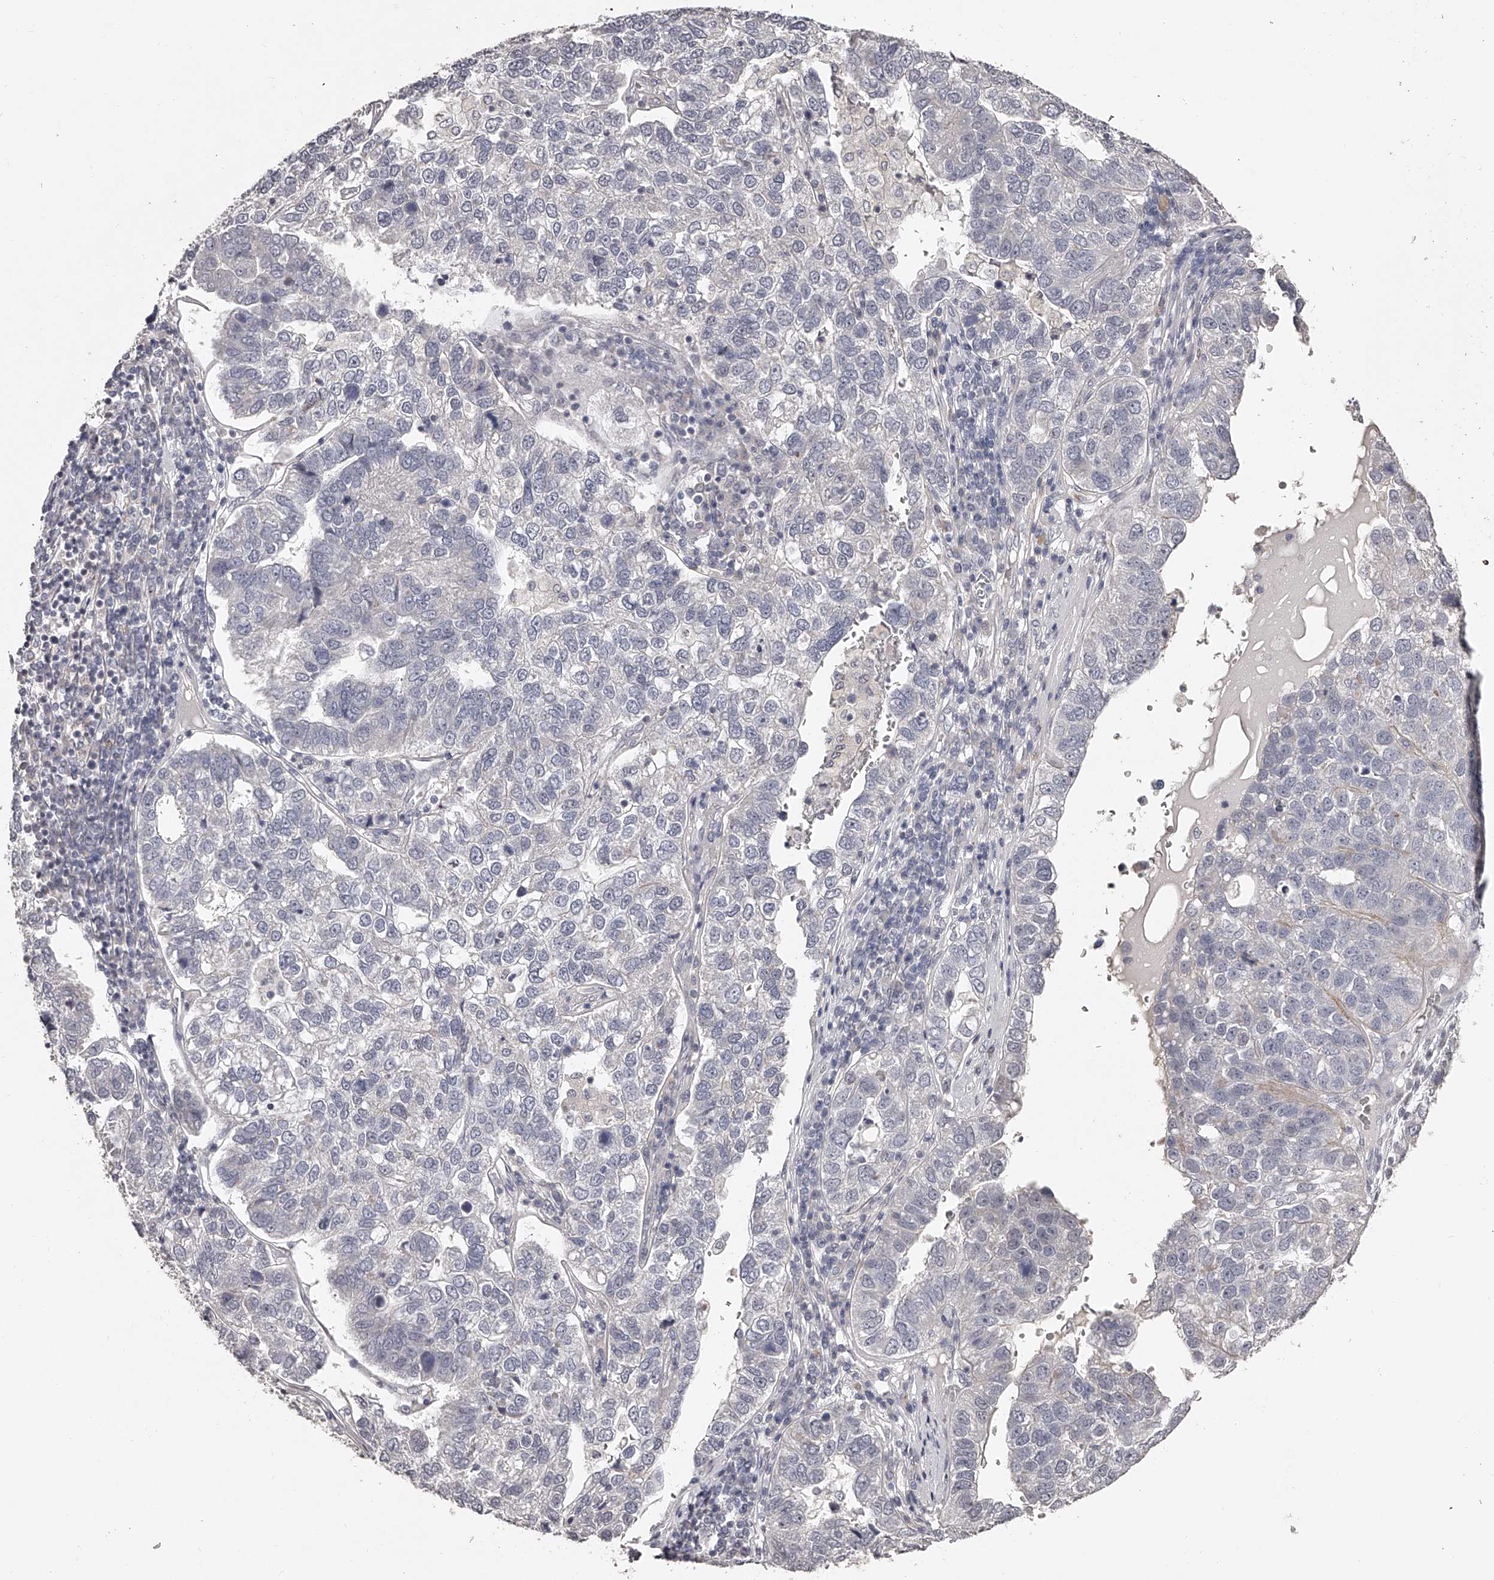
{"staining": {"intensity": "negative", "quantity": "none", "location": "none"}, "tissue": "pancreatic cancer", "cell_type": "Tumor cells", "image_type": "cancer", "snomed": [{"axis": "morphology", "description": "Adenocarcinoma, NOS"}, {"axis": "topography", "description": "Pancreas"}], "caption": "Immunohistochemical staining of human pancreatic cancer reveals no significant staining in tumor cells. The staining is performed using DAB brown chromogen with nuclei counter-stained in using hematoxylin.", "gene": "NT5DC1", "patient": {"sex": "female", "age": 61}}